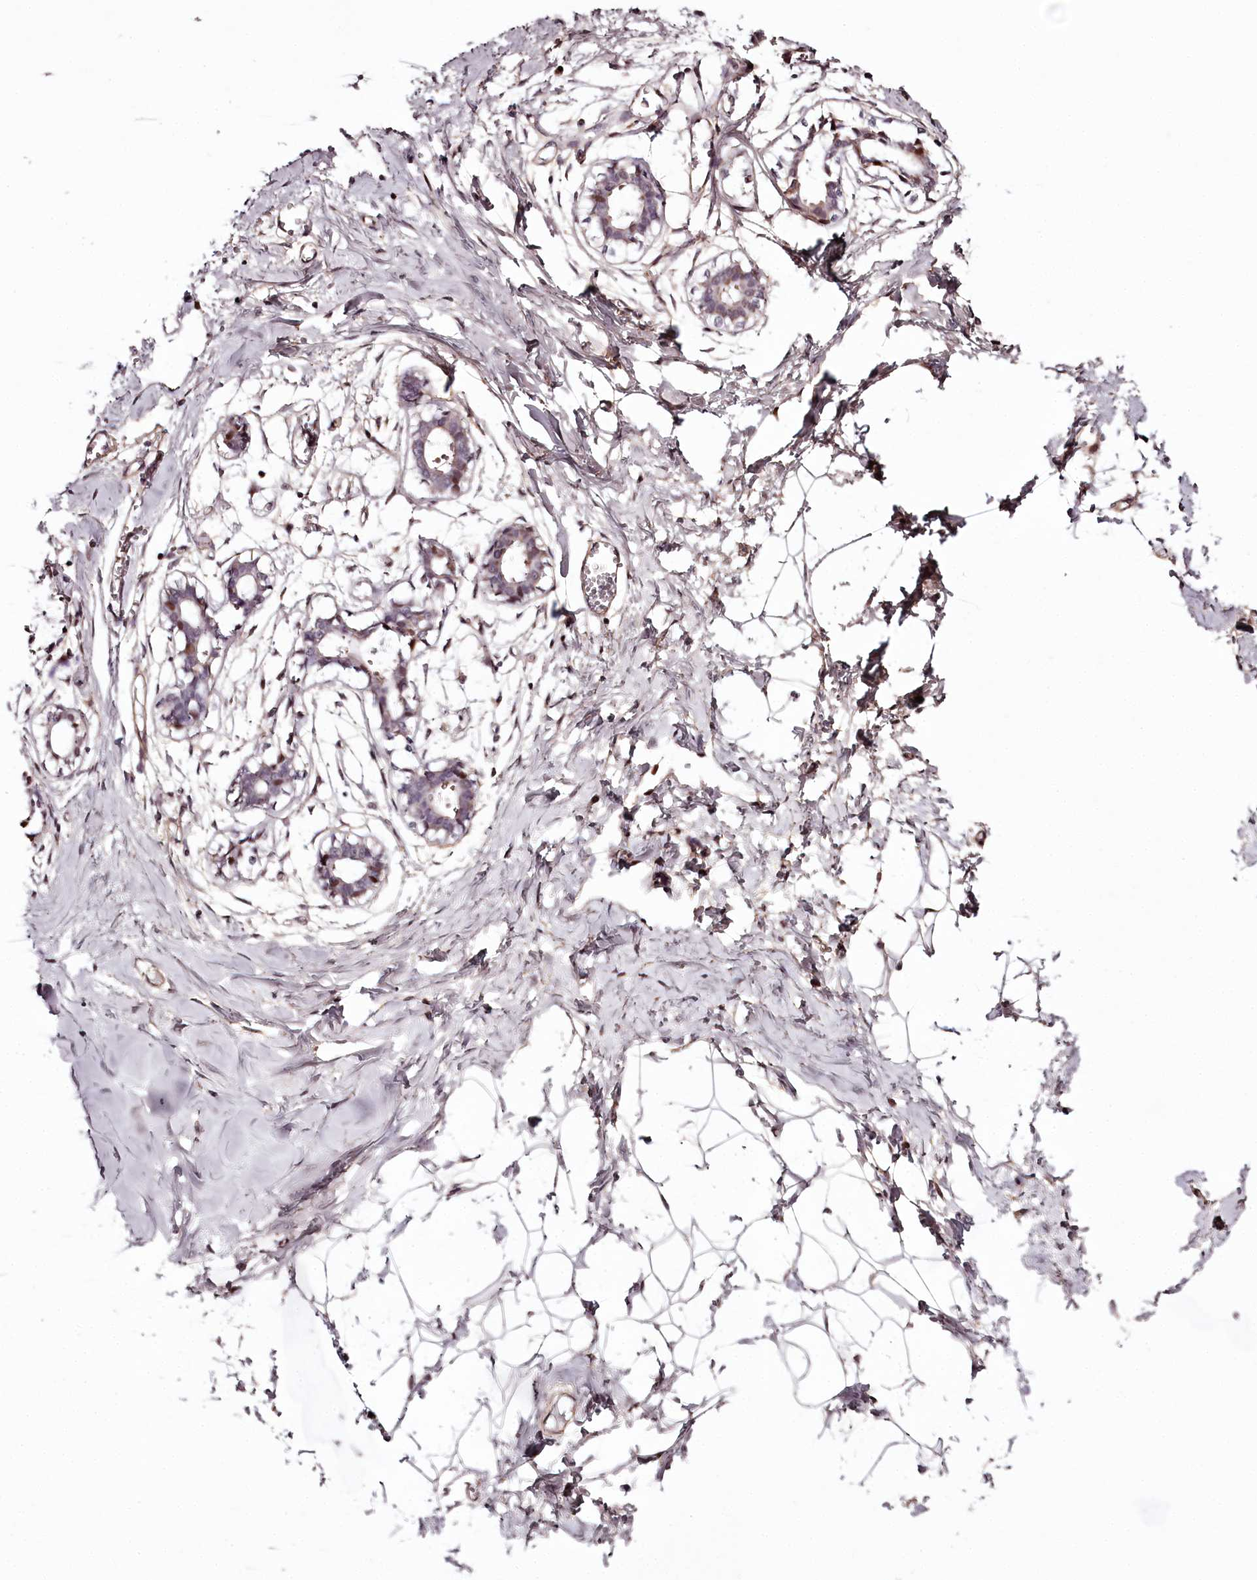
{"staining": {"intensity": "moderate", "quantity": ">75%", "location": "cytoplasmic/membranous,nuclear"}, "tissue": "breast", "cell_type": "Adipocytes", "image_type": "normal", "snomed": [{"axis": "morphology", "description": "Normal tissue, NOS"}, {"axis": "topography", "description": "Breast"}], "caption": "Immunohistochemical staining of benign breast reveals medium levels of moderate cytoplasmic/membranous,nuclear staining in about >75% of adipocytes. Nuclei are stained in blue.", "gene": "TTC33", "patient": {"sex": "female", "age": 27}}